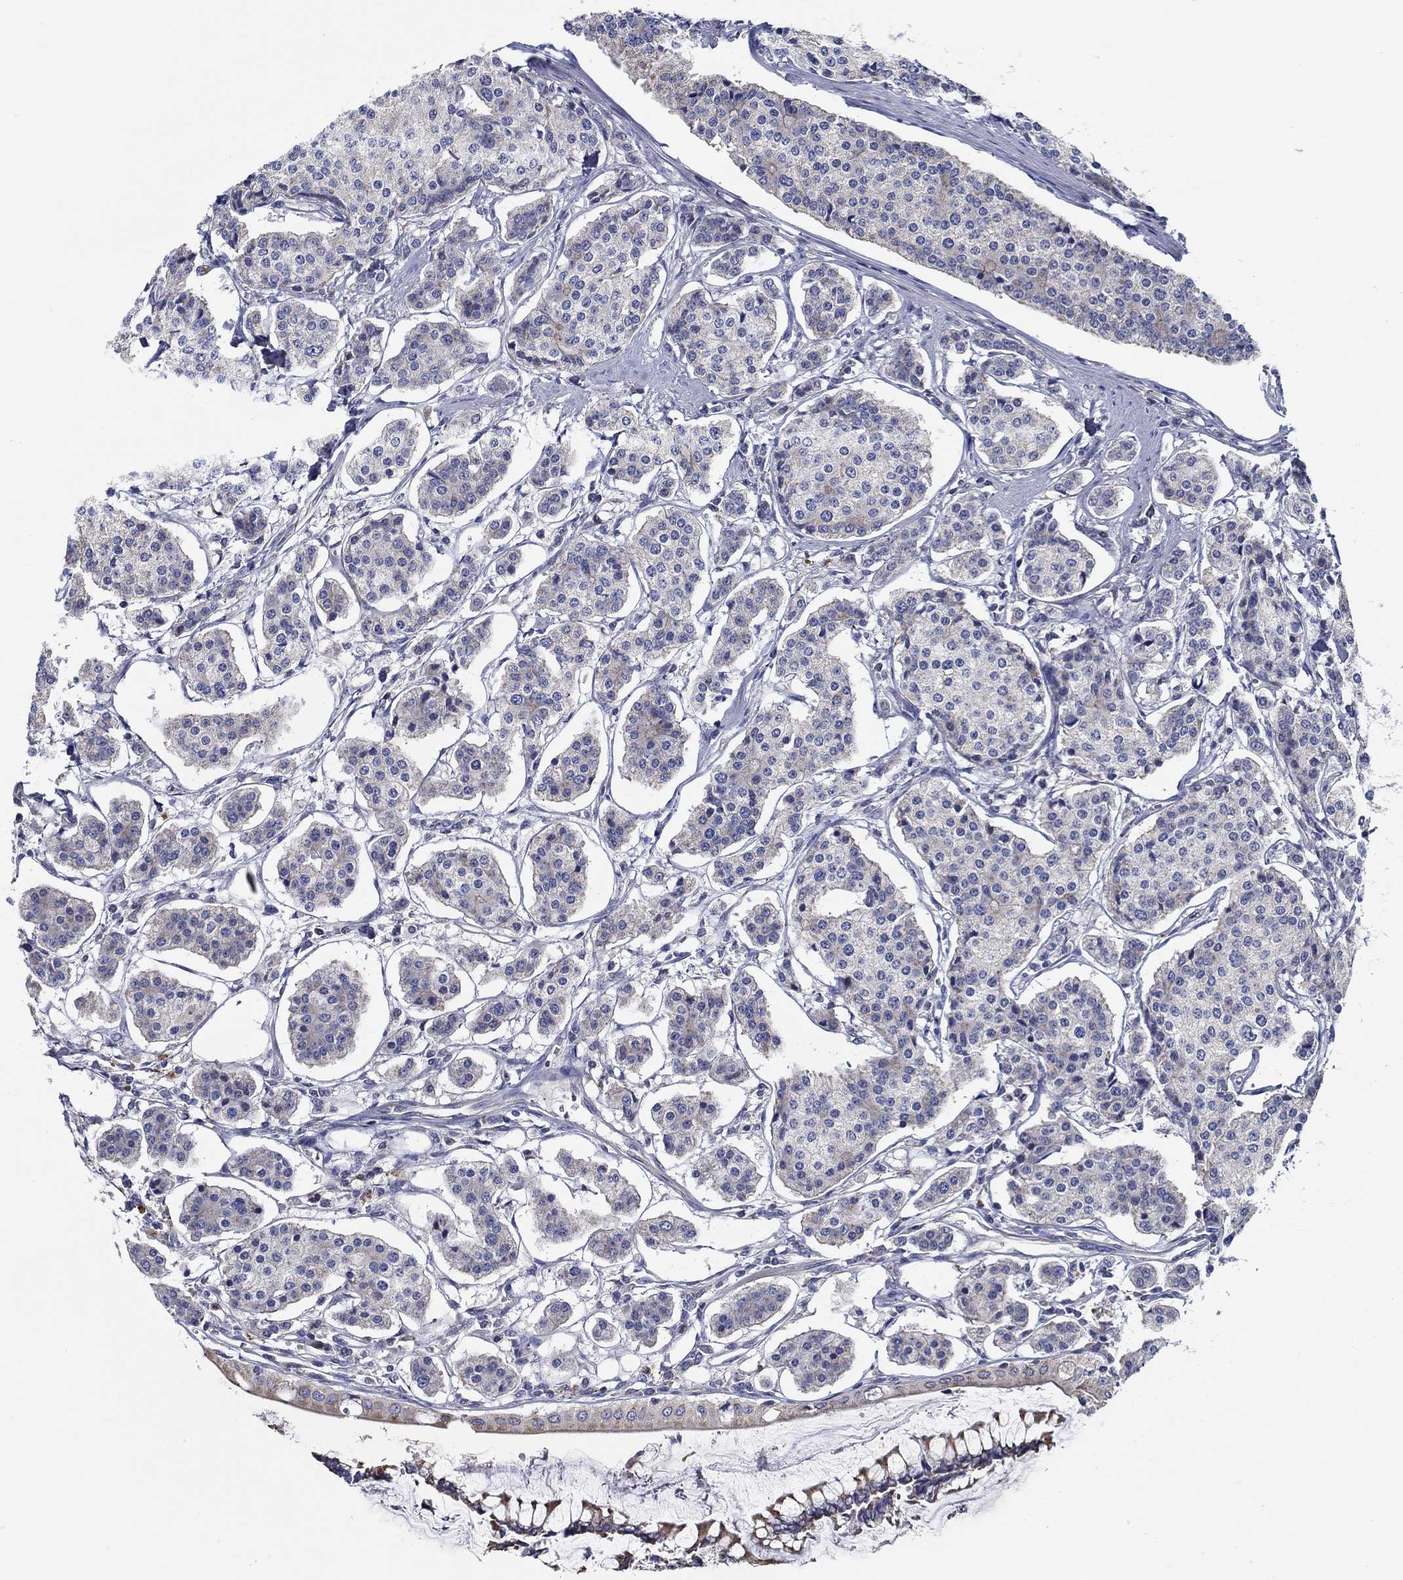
{"staining": {"intensity": "weak", "quantity": "25%-75%", "location": "cytoplasmic/membranous"}, "tissue": "carcinoid", "cell_type": "Tumor cells", "image_type": "cancer", "snomed": [{"axis": "morphology", "description": "Carcinoid, malignant, NOS"}, {"axis": "topography", "description": "Small intestine"}], "caption": "Immunohistochemistry histopathology image of carcinoid stained for a protein (brown), which displays low levels of weak cytoplasmic/membranous expression in approximately 25%-75% of tumor cells.", "gene": "CFAP61", "patient": {"sex": "female", "age": 65}}